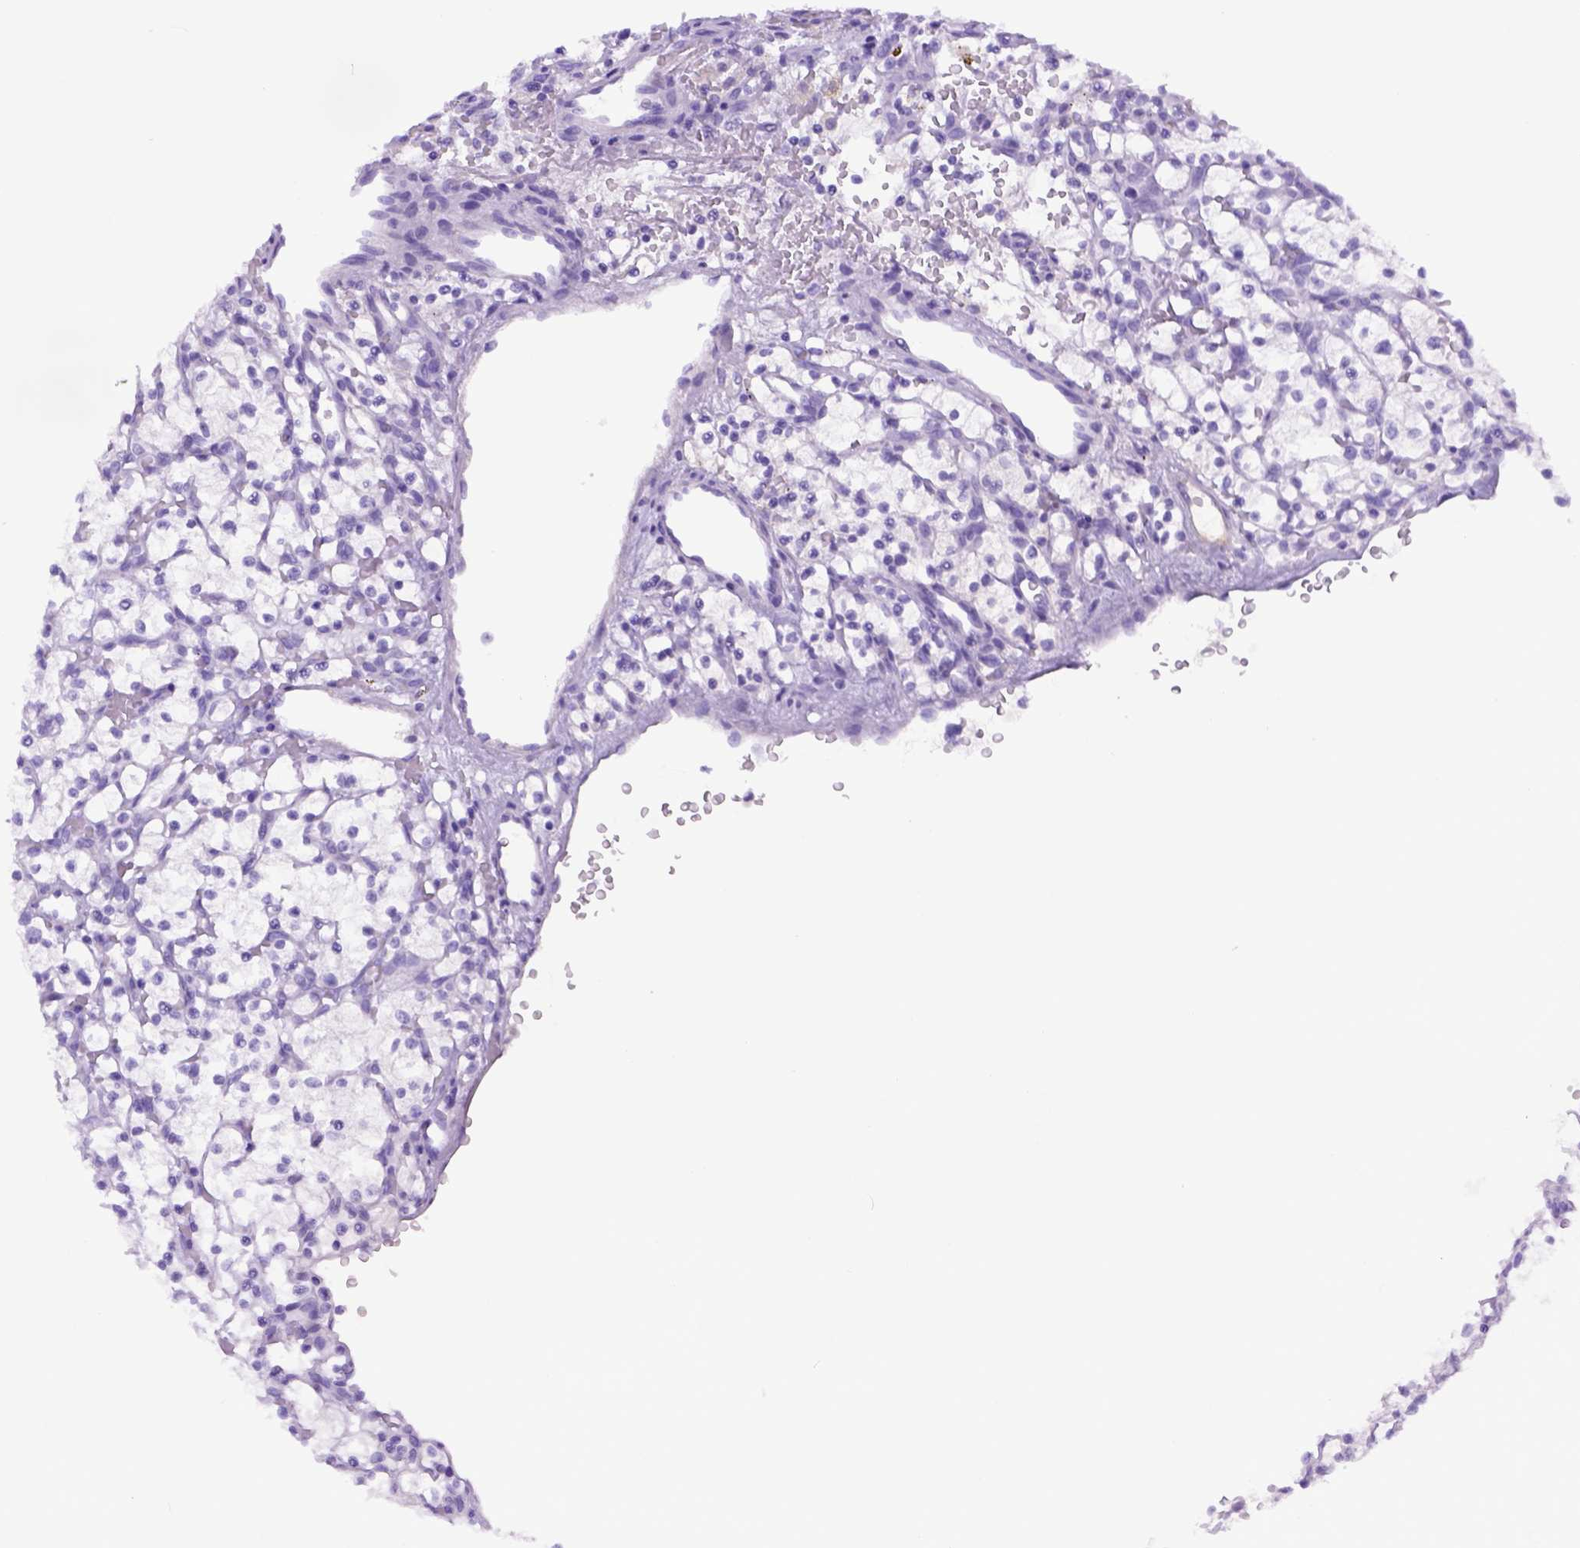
{"staining": {"intensity": "negative", "quantity": "none", "location": "none"}, "tissue": "renal cancer", "cell_type": "Tumor cells", "image_type": "cancer", "snomed": [{"axis": "morphology", "description": "Adenocarcinoma, NOS"}, {"axis": "topography", "description": "Kidney"}], "caption": "This histopathology image is of renal adenocarcinoma stained with IHC to label a protein in brown with the nuclei are counter-stained blue. There is no expression in tumor cells.", "gene": "ITIH4", "patient": {"sex": "female", "age": 64}}